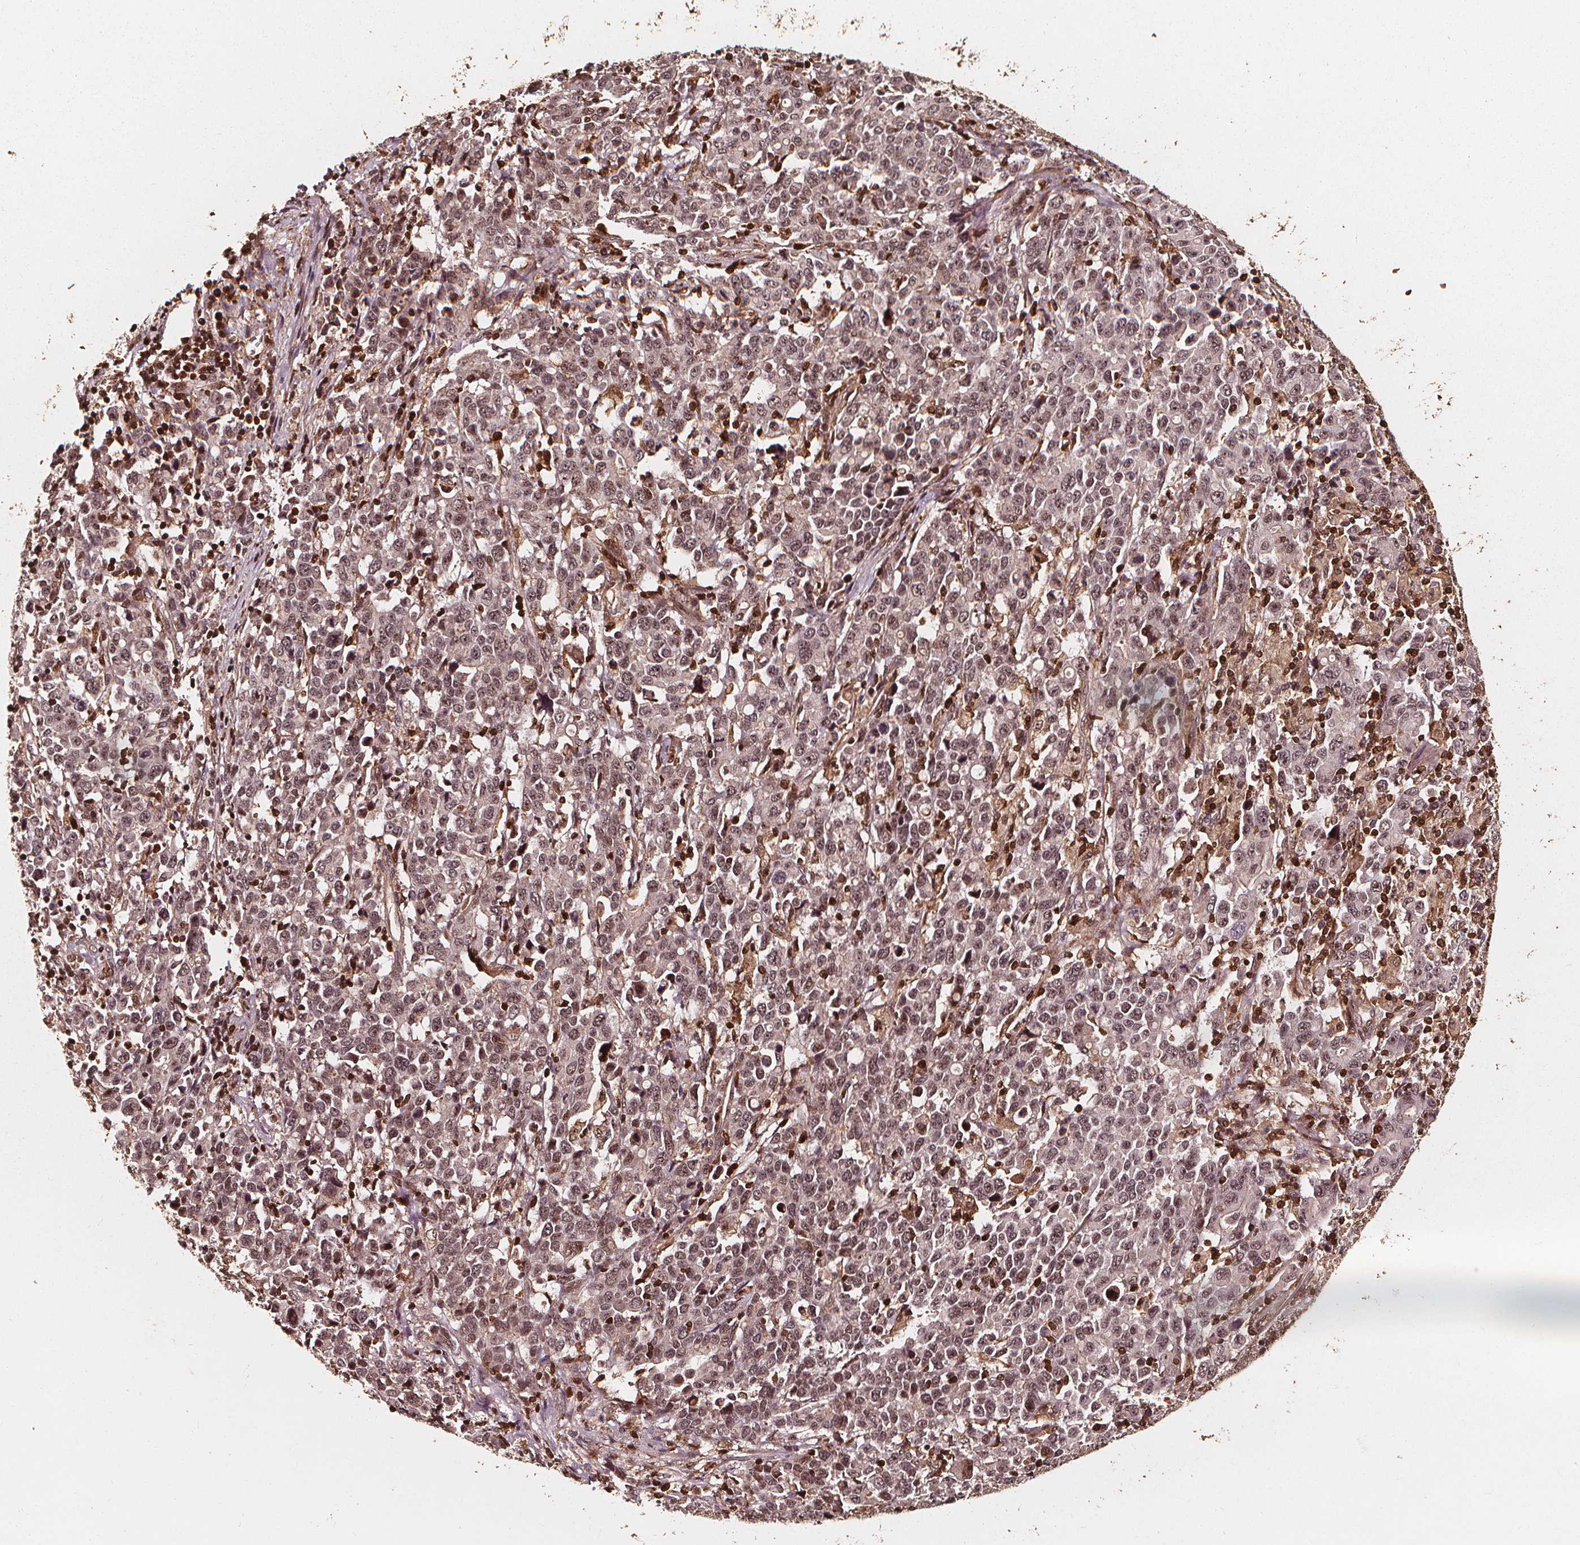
{"staining": {"intensity": "weak", "quantity": "<25%", "location": "nuclear"}, "tissue": "stomach cancer", "cell_type": "Tumor cells", "image_type": "cancer", "snomed": [{"axis": "morphology", "description": "Adenocarcinoma, NOS"}, {"axis": "topography", "description": "Stomach, upper"}], "caption": "Immunohistochemistry photomicrograph of neoplastic tissue: stomach cancer stained with DAB (3,3'-diaminobenzidine) reveals no significant protein staining in tumor cells.", "gene": "EXOSC9", "patient": {"sex": "male", "age": 69}}